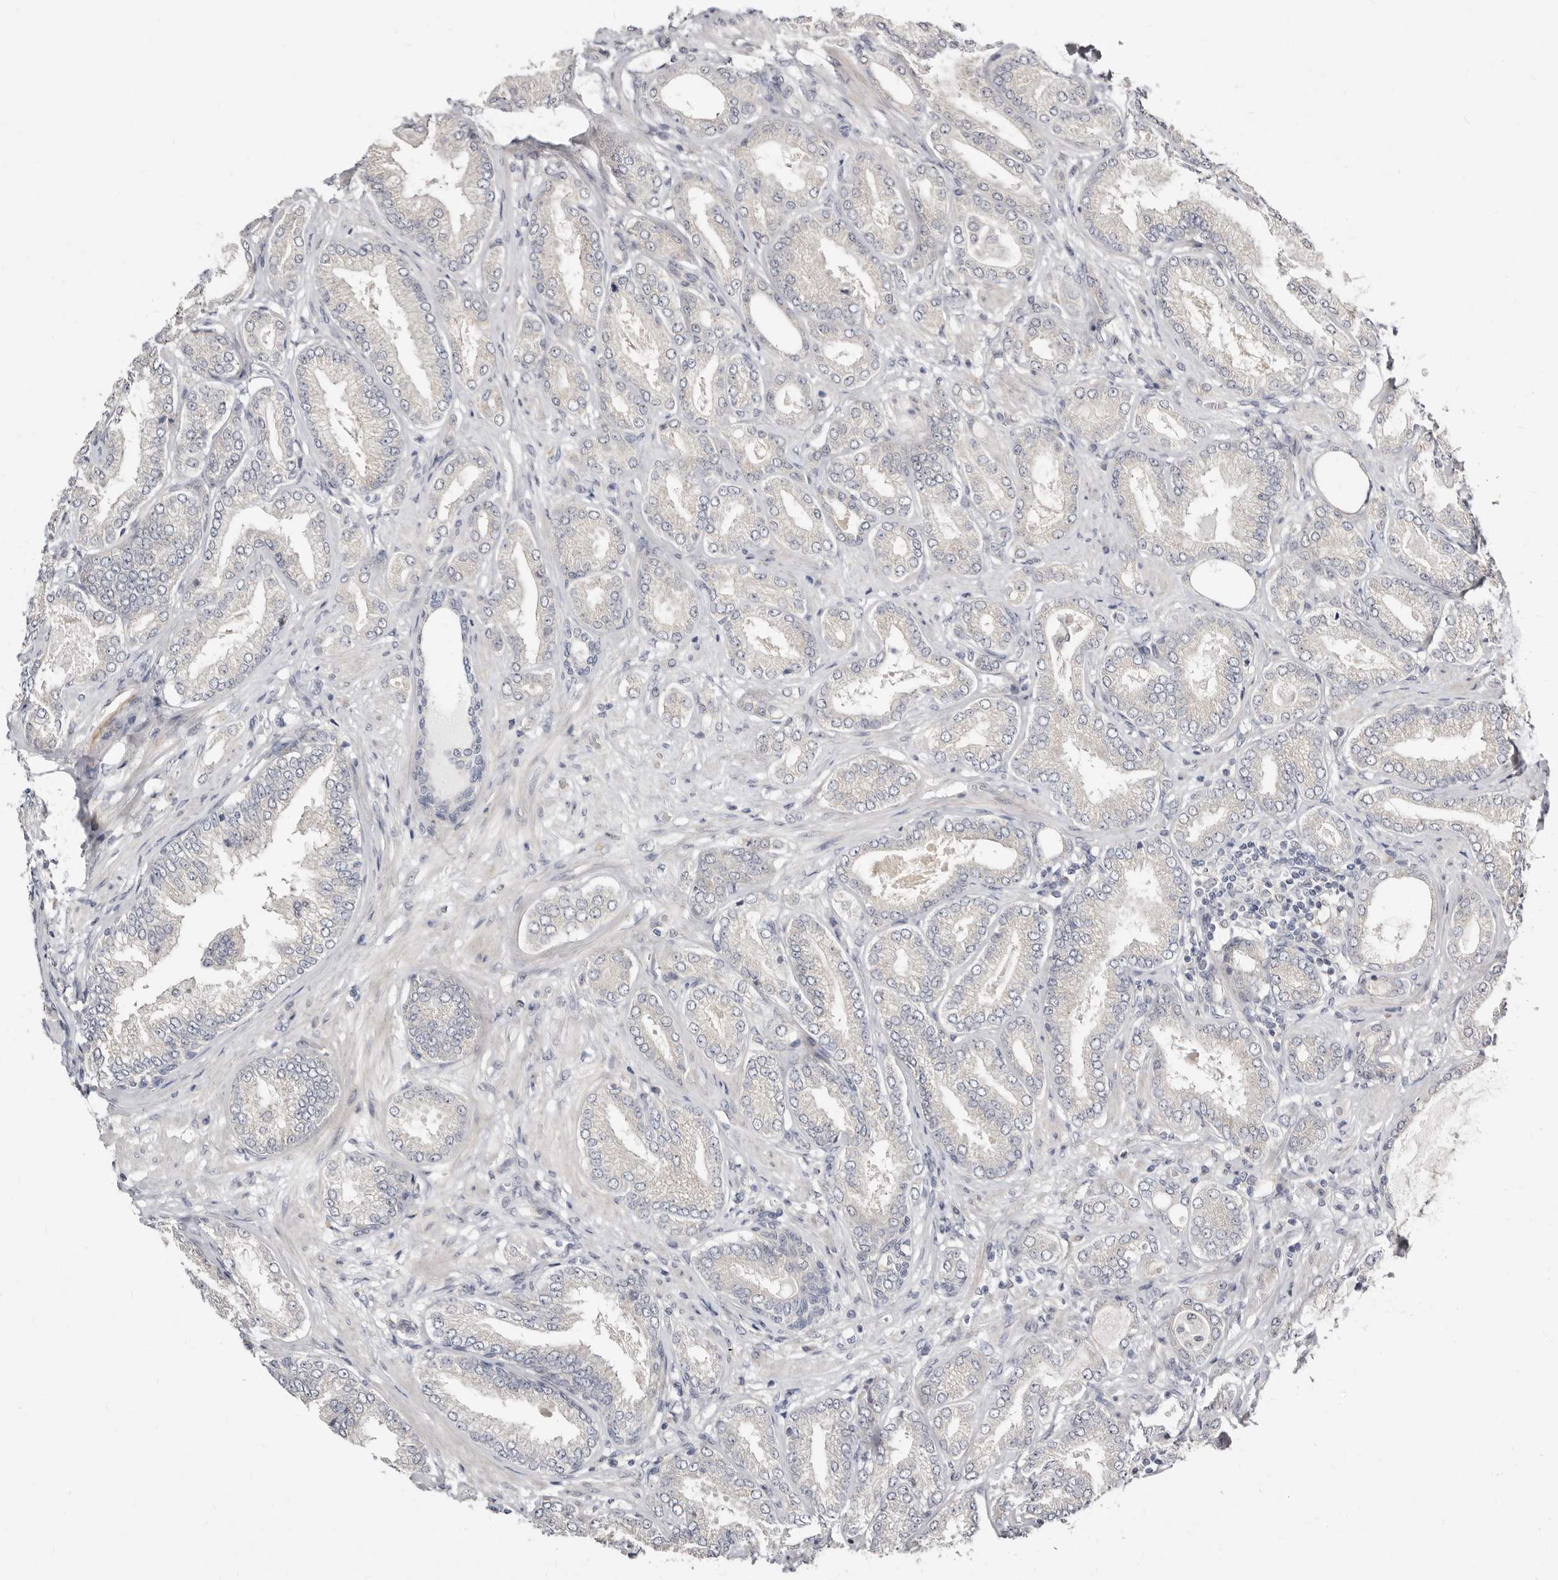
{"staining": {"intensity": "negative", "quantity": "none", "location": "none"}, "tissue": "prostate cancer", "cell_type": "Tumor cells", "image_type": "cancer", "snomed": [{"axis": "morphology", "description": "Adenocarcinoma, Low grade"}, {"axis": "topography", "description": "Prostate"}], "caption": "This is a micrograph of IHC staining of adenocarcinoma (low-grade) (prostate), which shows no staining in tumor cells.", "gene": "KLHL4", "patient": {"sex": "male", "age": 63}}